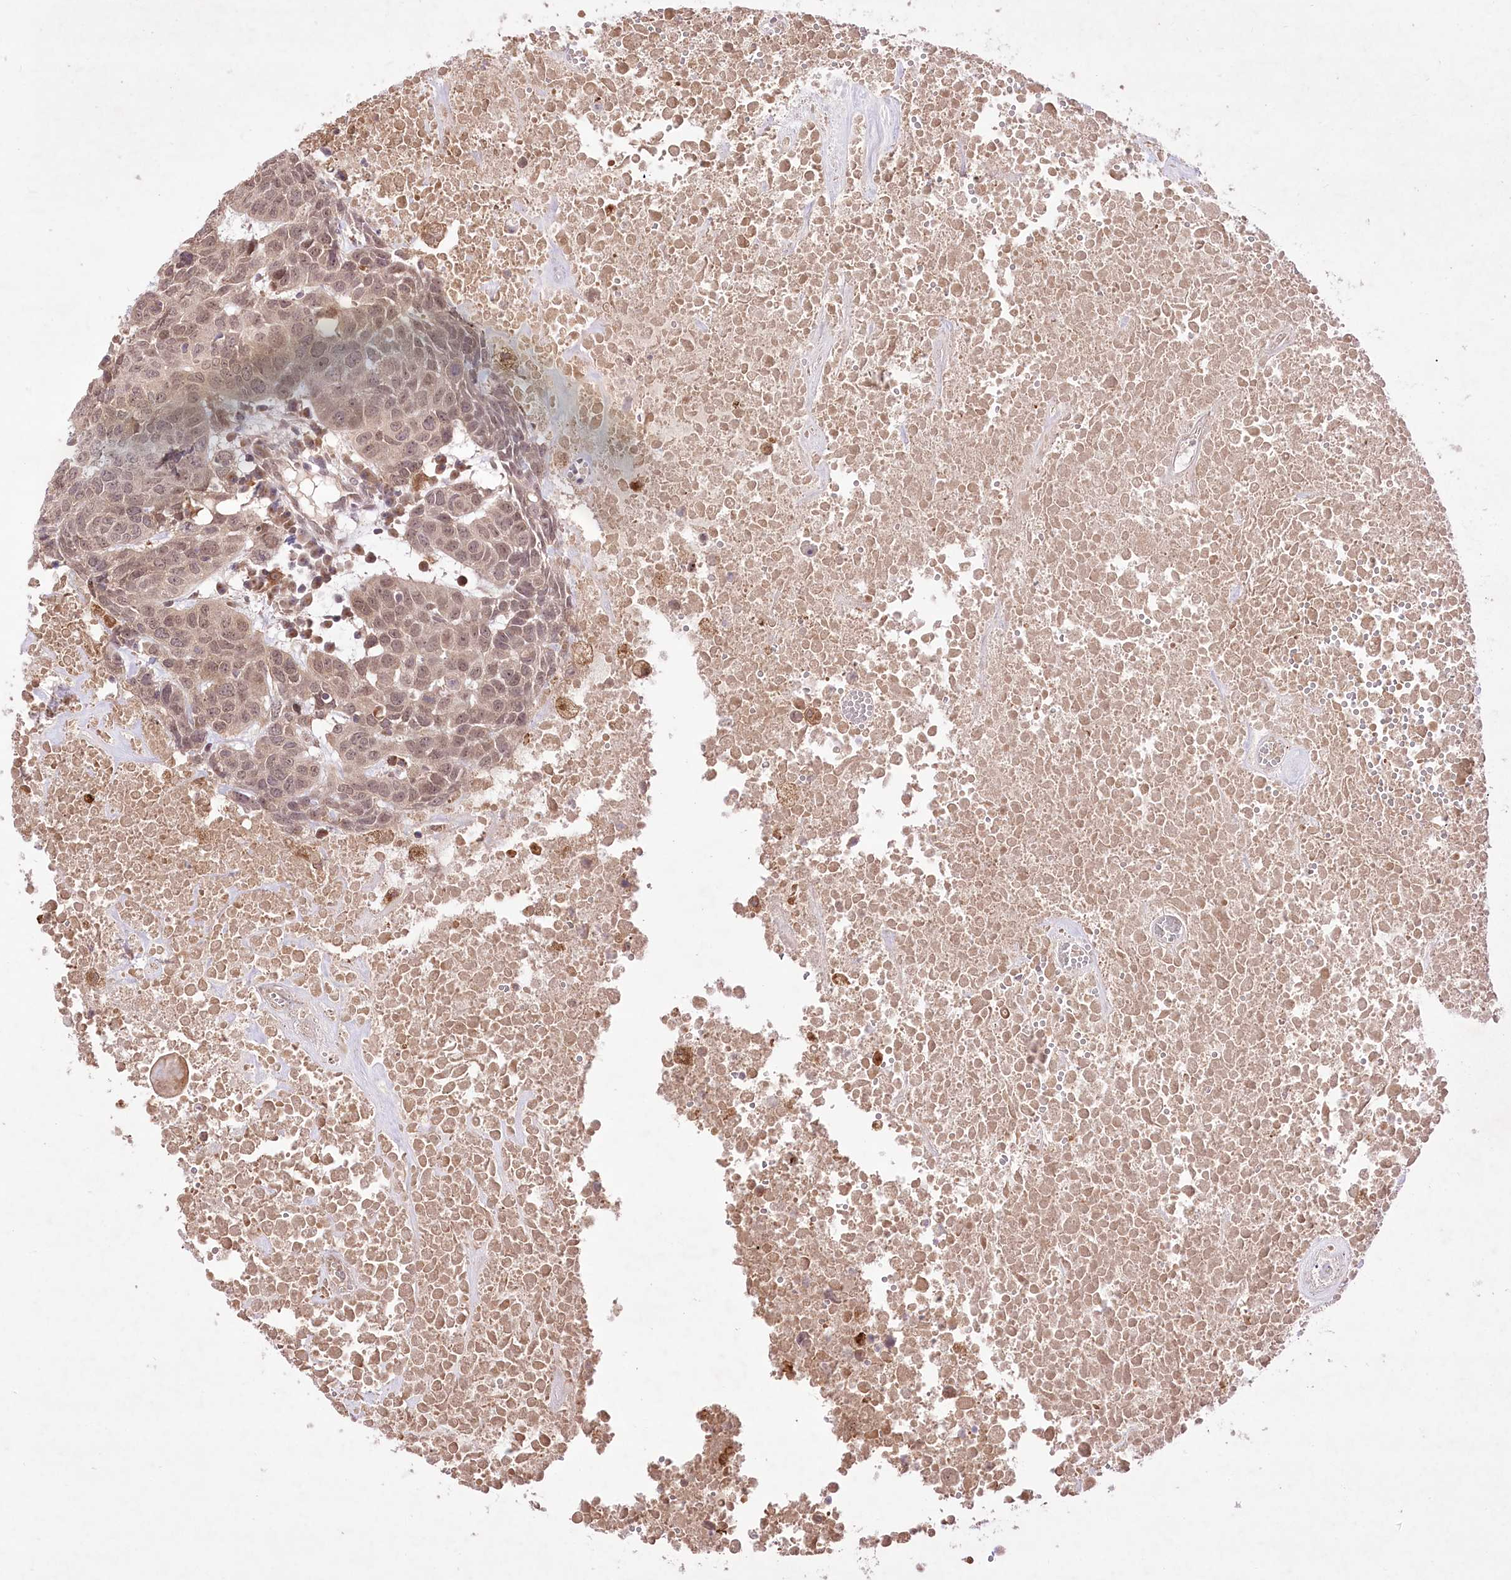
{"staining": {"intensity": "weak", "quantity": ">75%", "location": "cytoplasmic/membranous,nuclear"}, "tissue": "head and neck cancer", "cell_type": "Tumor cells", "image_type": "cancer", "snomed": [{"axis": "morphology", "description": "Squamous cell carcinoma, NOS"}, {"axis": "topography", "description": "Head-Neck"}], "caption": "Immunohistochemical staining of human head and neck cancer shows weak cytoplasmic/membranous and nuclear protein positivity in approximately >75% of tumor cells.", "gene": "HELT", "patient": {"sex": "male", "age": 66}}